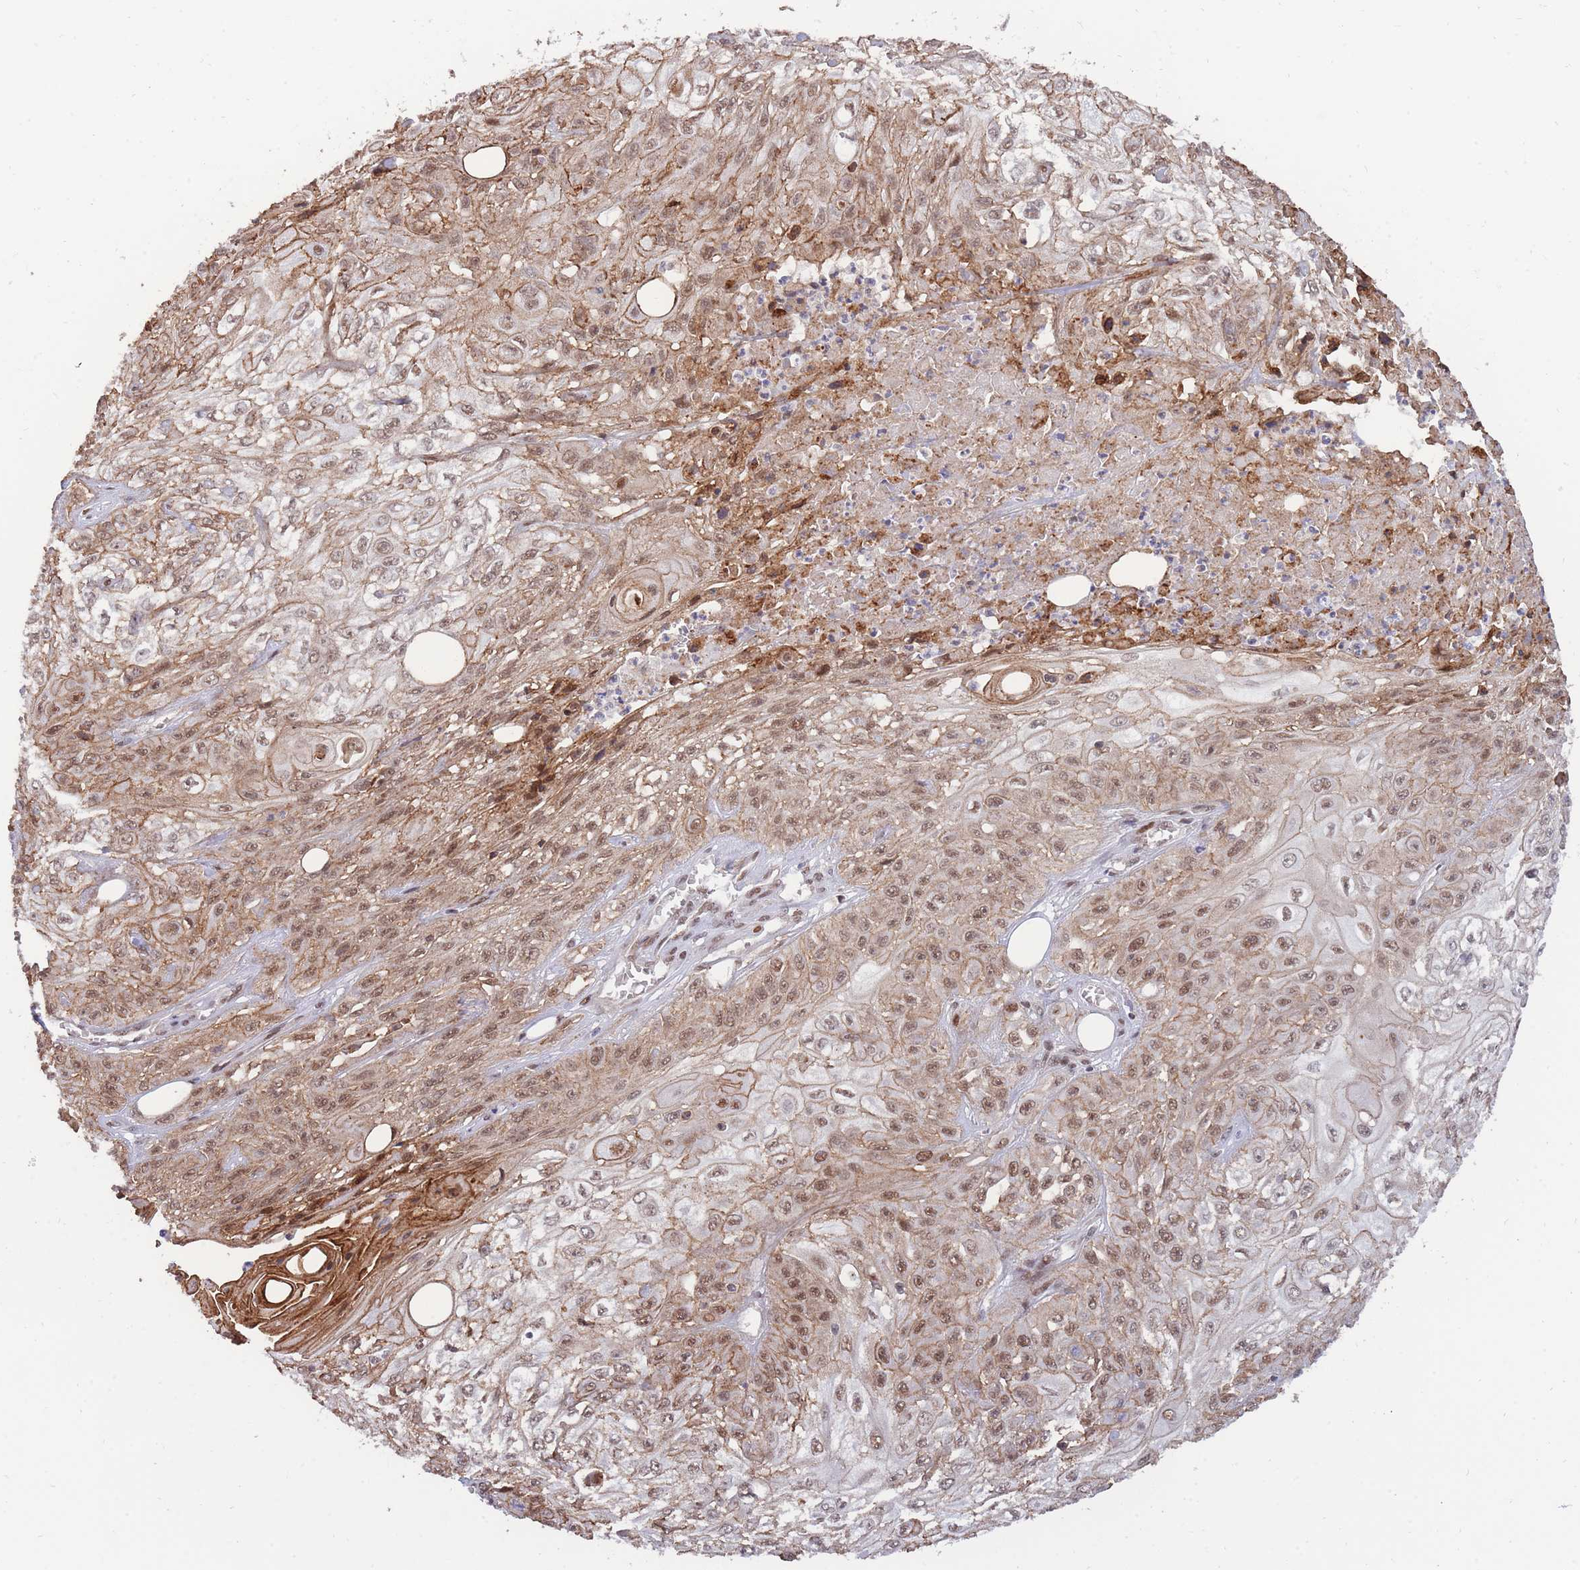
{"staining": {"intensity": "strong", "quantity": ">75%", "location": "cytoplasmic/membranous,nuclear"}, "tissue": "skin cancer", "cell_type": "Tumor cells", "image_type": "cancer", "snomed": [{"axis": "morphology", "description": "Squamous cell carcinoma, NOS"}, {"axis": "morphology", "description": "Squamous cell carcinoma, metastatic, NOS"}, {"axis": "topography", "description": "Skin"}, {"axis": "topography", "description": "Lymph node"}], "caption": "Immunohistochemical staining of skin cancer (squamous cell carcinoma) shows strong cytoplasmic/membranous and nuclear protein staining in approximately >75% of tumor cells.", "gene": "BOD1L1", "patient": {"sex": "male", "age": 75}}